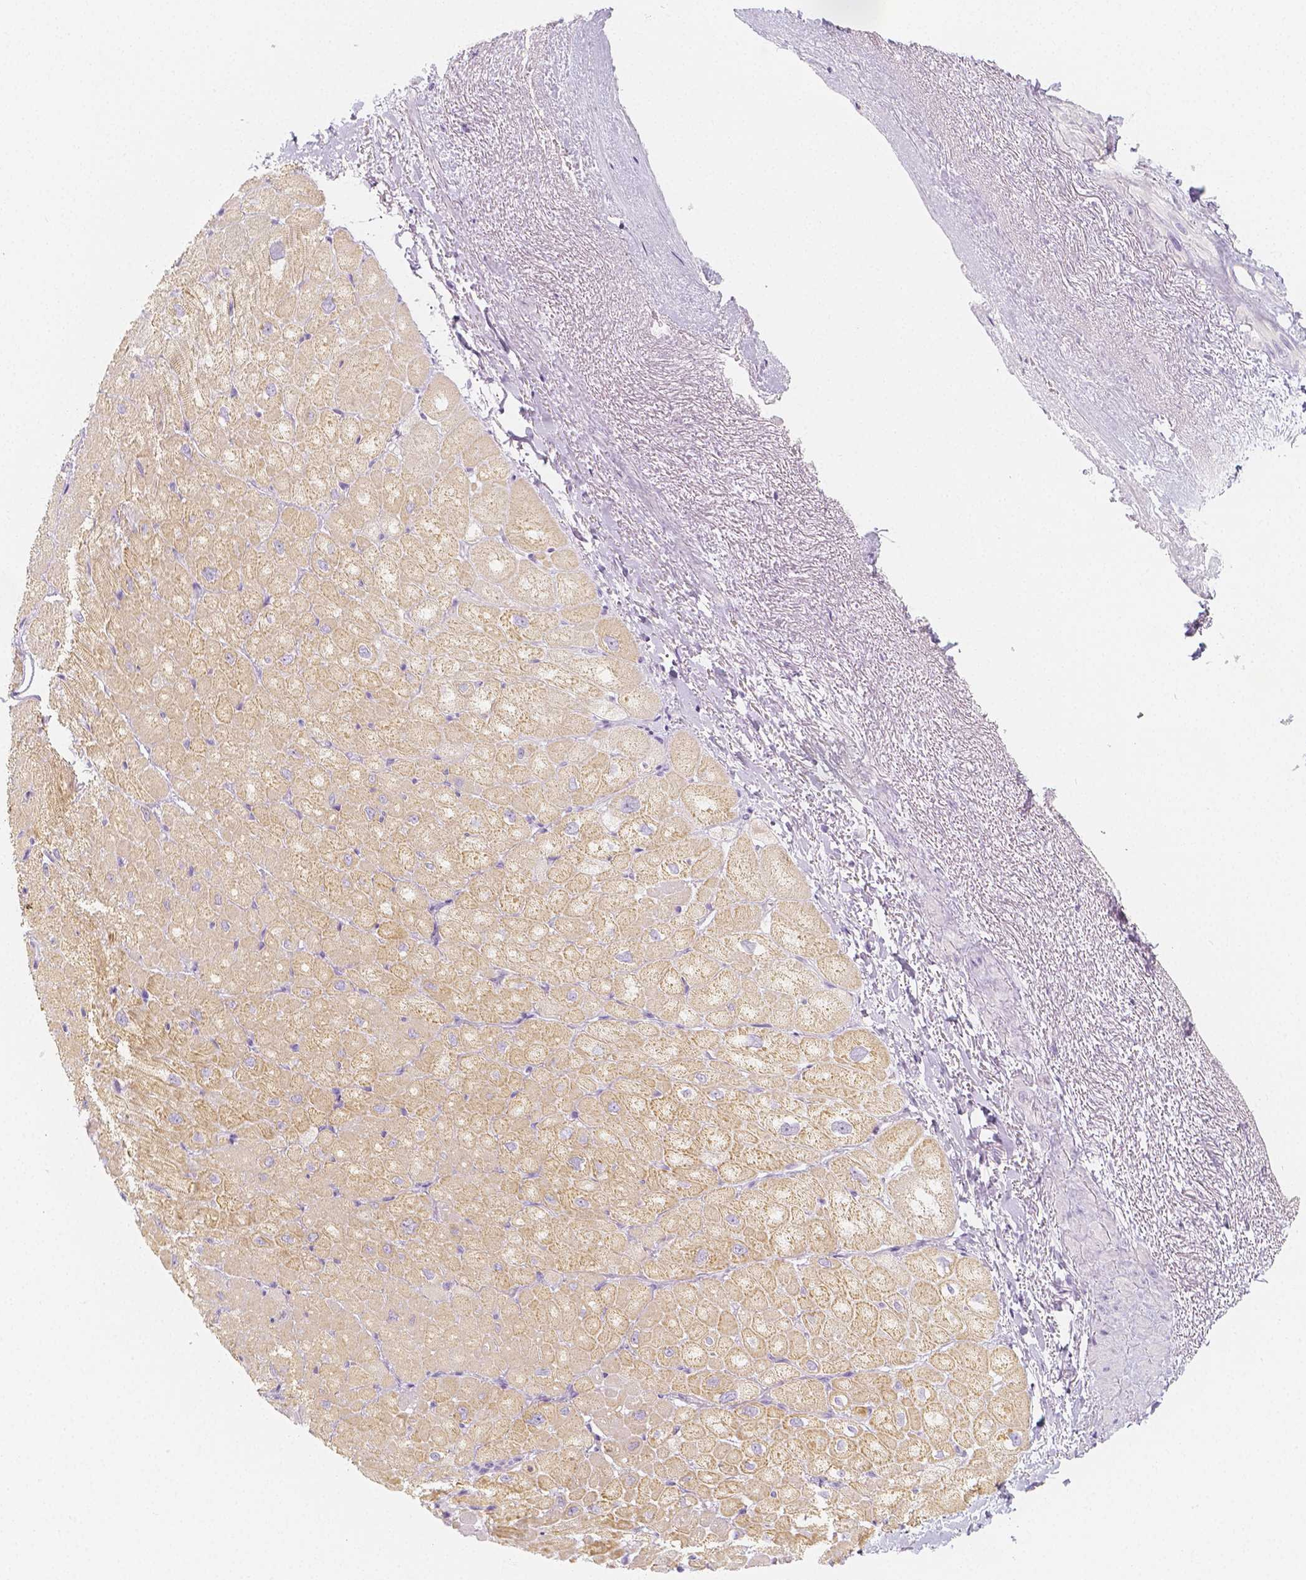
{"staining": {"intensity": "weak", "quantity": ">75%", "location": "cytoplasmic/membranous"}, "tissue": "heart muscle", "cell_type": "Cardiomyocytes", "image_type": "normal", "snomed": [{"axis": "morphology", "description": "Normal tissue, NOS"}, {"axis": "topography", "description": "Heart"}], "caption": "This is an image of immunohistochemistry staining of unremarkable heart muscle, which shows weak staining in the cytoplasmic/membranous of cardiomyocytes.", "gene": "BATF", "patient": {"sex": "male", "age": 62}}